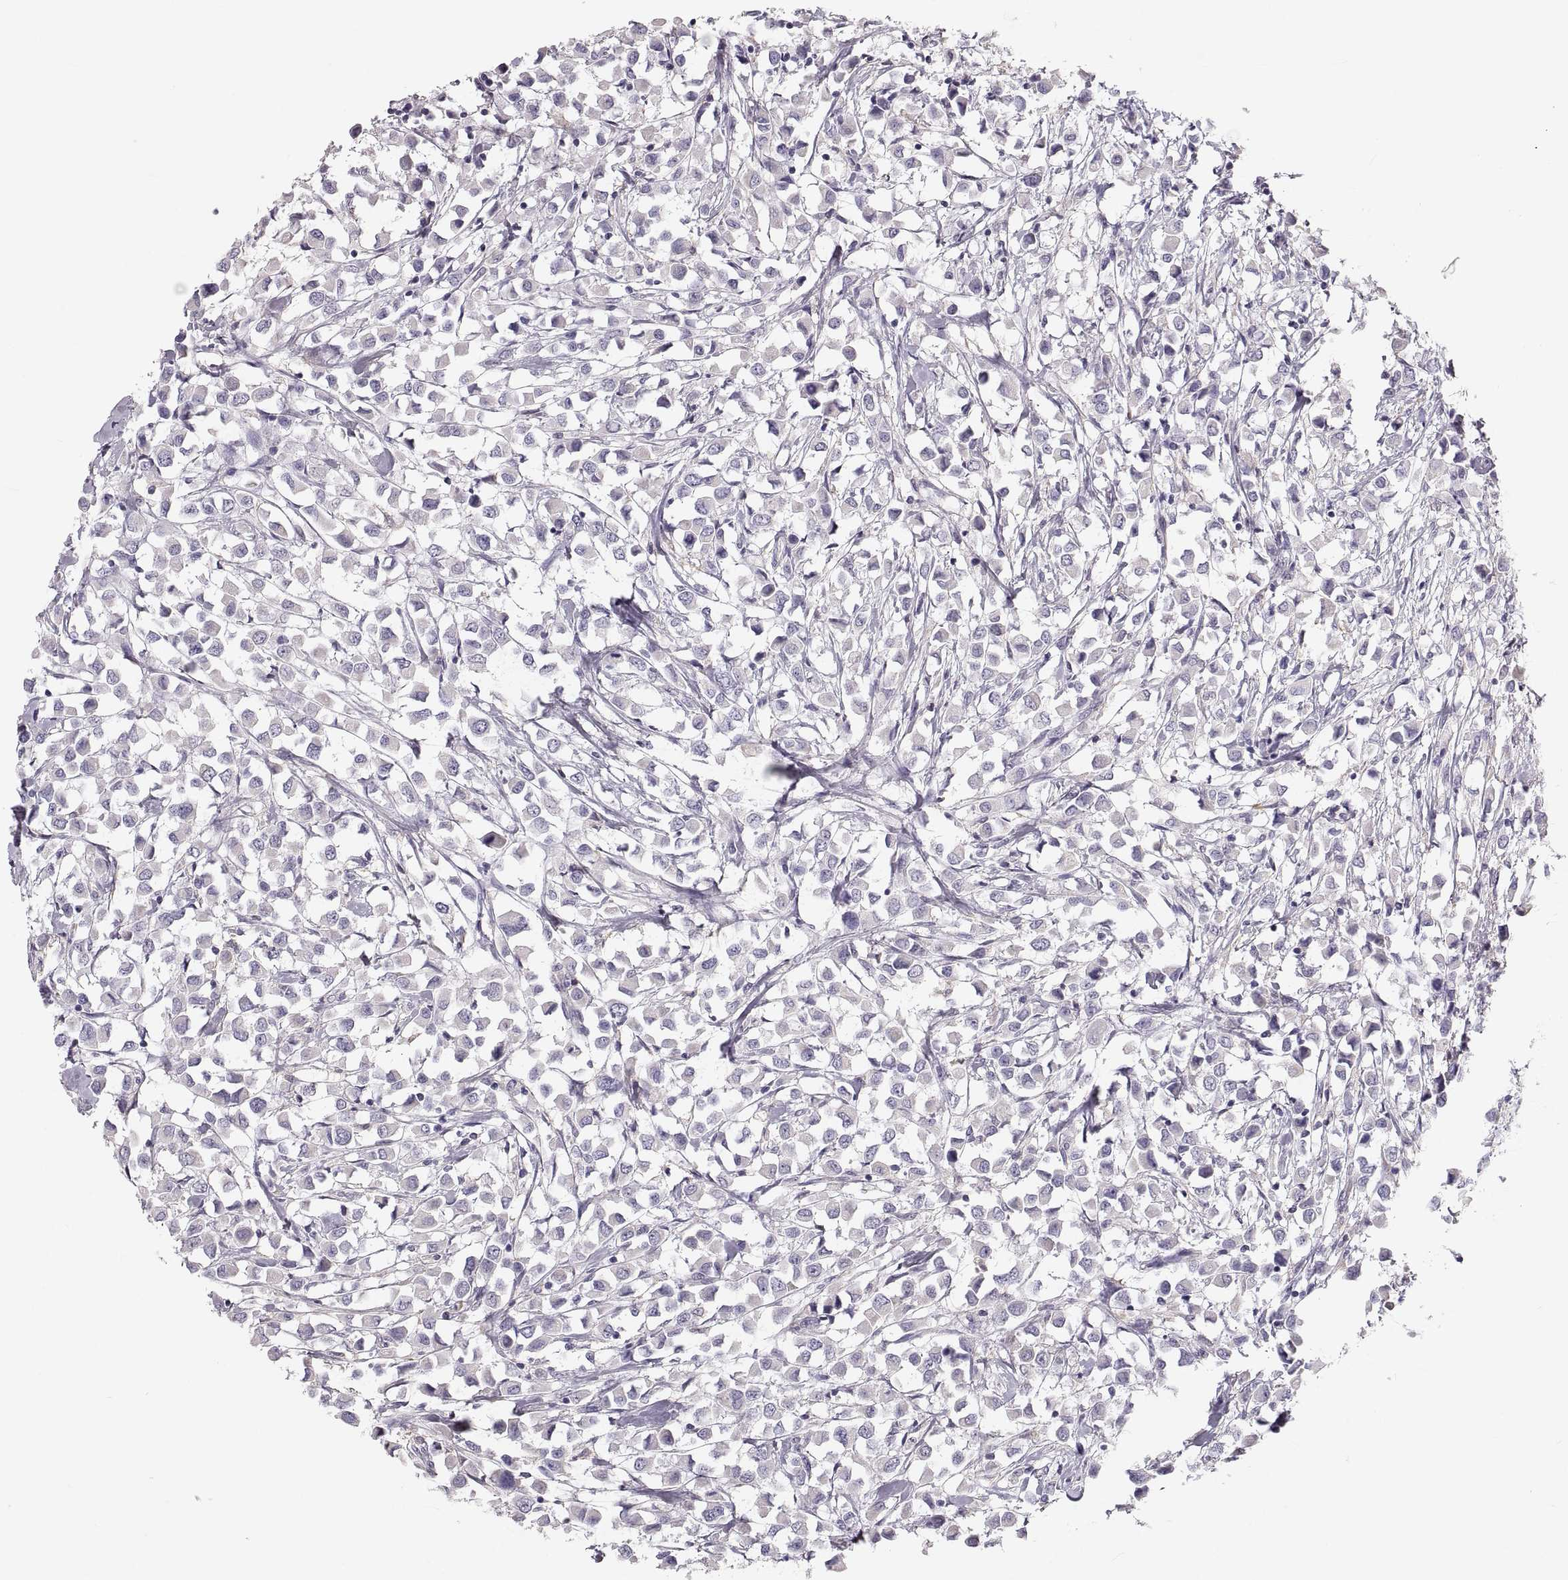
{"staining": {"intensity": "negative", "quantity": "none", "location": "none"}, "tissue": "breast cancer", "cell_type": "Tumor cells", "image_type": "cancer", "snomed": [{"axis": "morphology", "description": "Duct carcinoma"}, {"axis": "topography", "description": "Breast"}], "caption": "High power microscopy image of an IHC photomicrograph of infiltrating ductal carcinoma (breast), revealing no significant staining in tumor cells.", "gene": "RUNDC3A", "patient": {"sex": "female", "age": 61}}